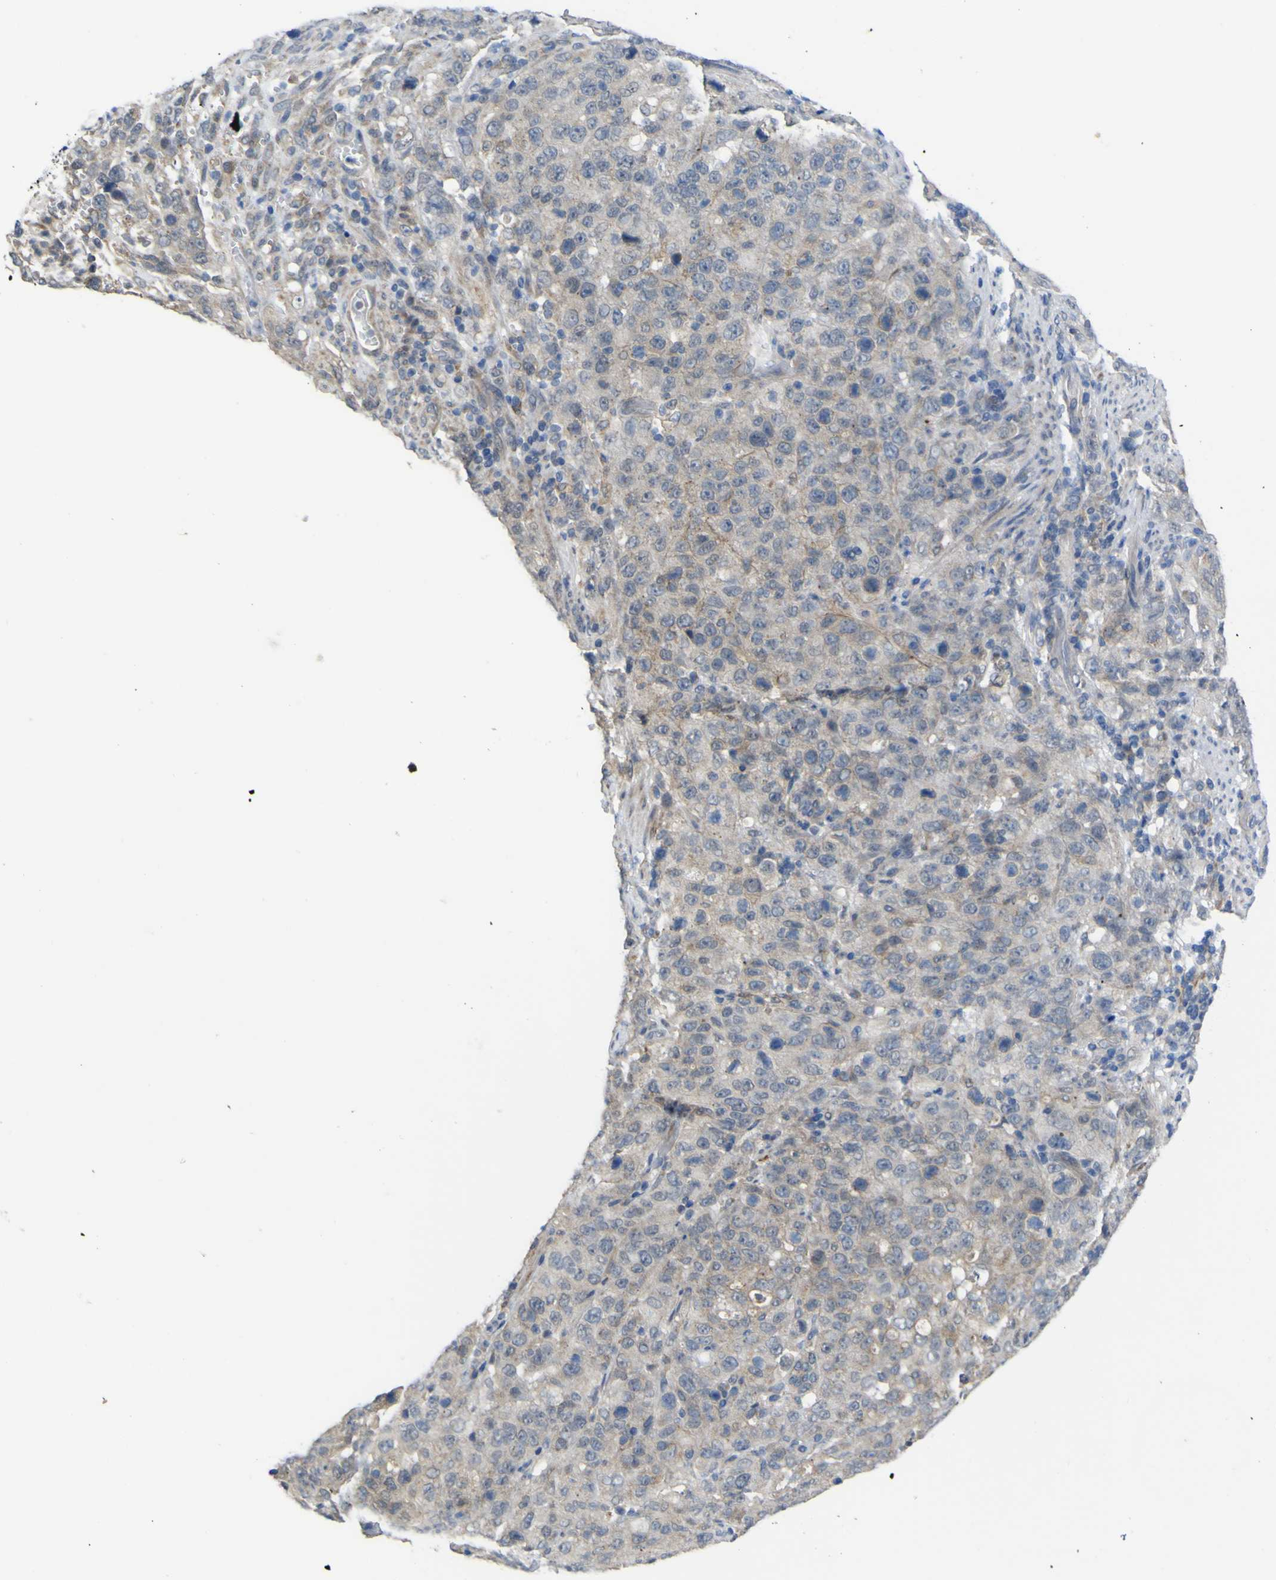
{"staining": {"intensity": "negative", "quantity": "none", "location": "none"}, "tissue": "stomach cancer", "cell_type": "Tumor cells", "image_type": "cancer", "snomed": [{"axis": "morphology", "description": "Normal tissue, NOS"}, {"axis": "morphology", "description": "Adenocarcinoma, NOS"}, {"axis": "topography", "description": "Stomach"}], "caption": "Tumor cells are negative for brown protein staining in stomach cancer. (DAB (3,3'-diaminobenzidine) IHC visualized using brightfield microscopy, high magnification).", "gene": "TNFRSF11A", "patient": {"sex": "male", "age": 48}}